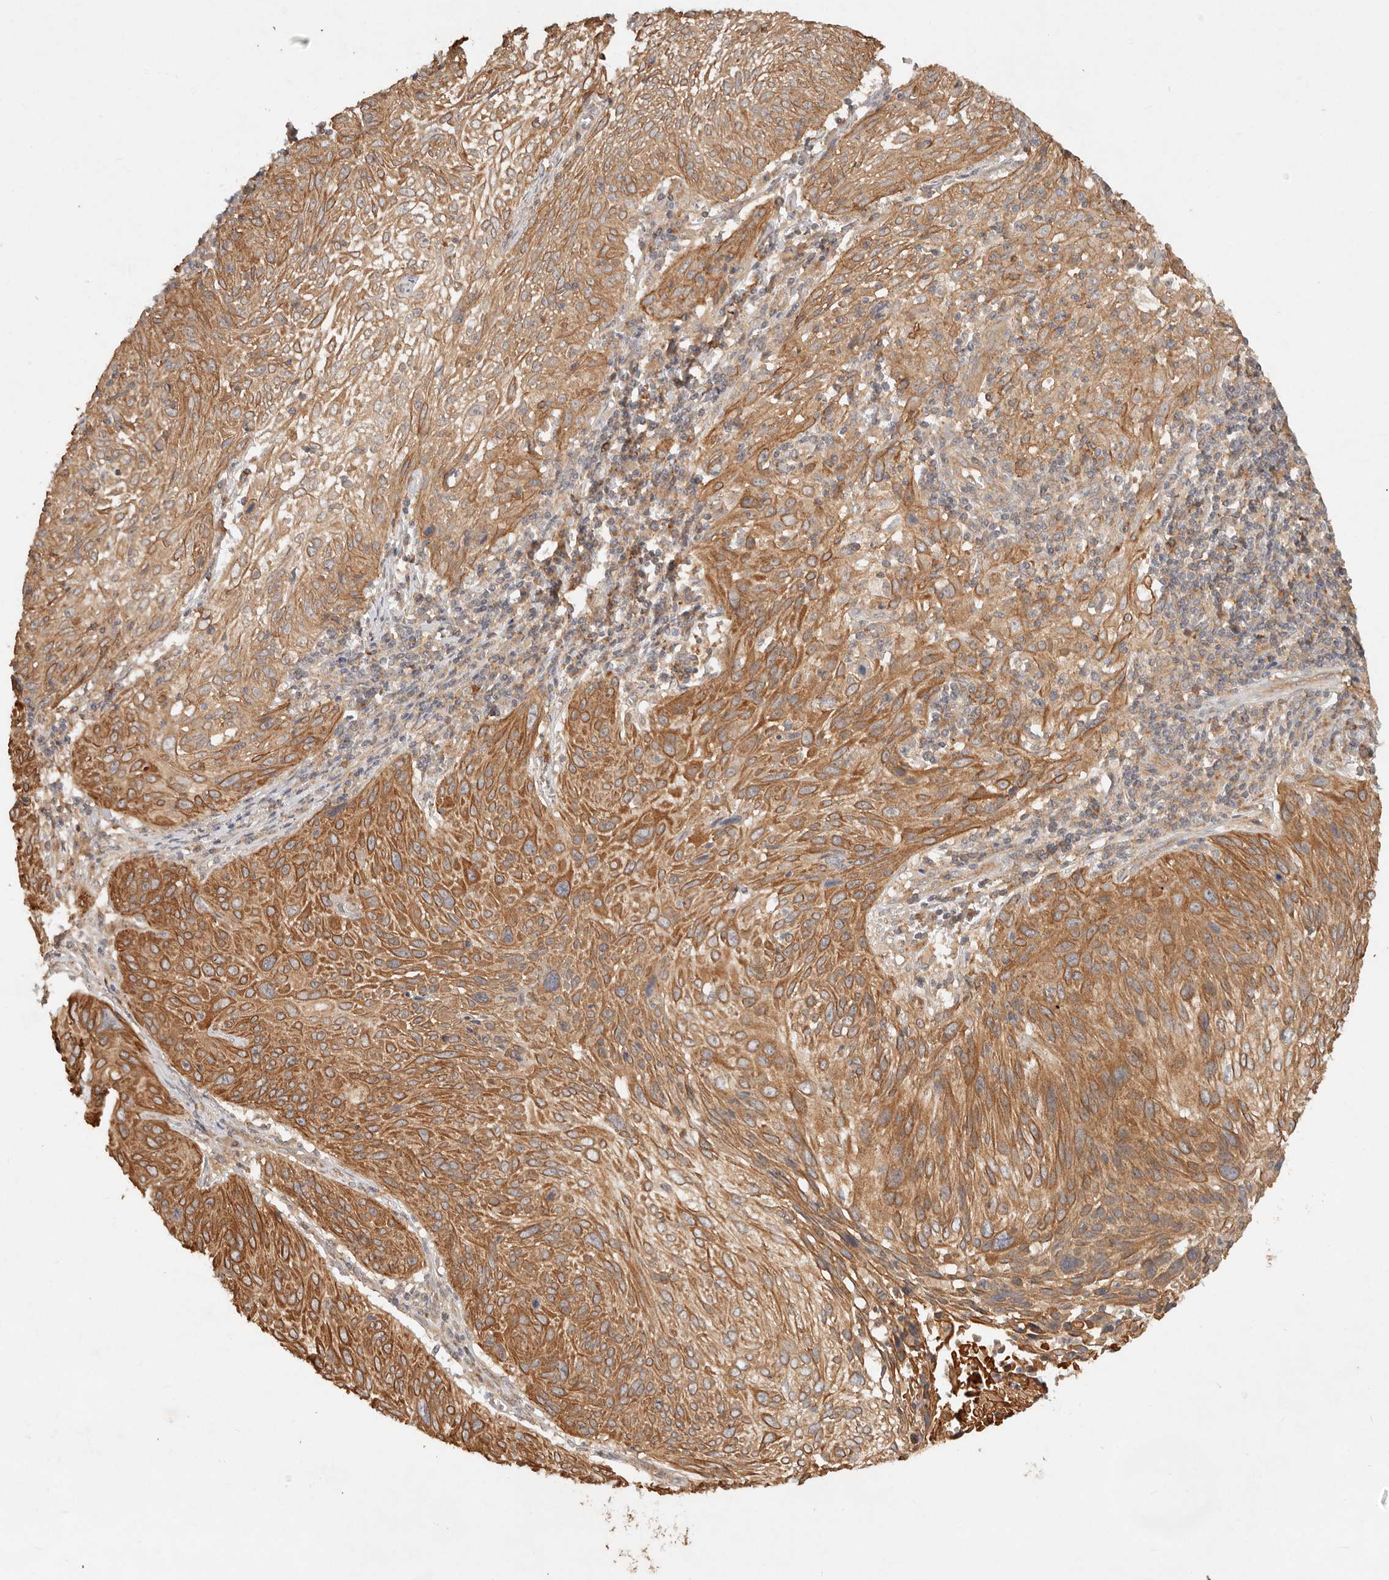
{"staining": {"intensity": "moderate", "quantity": ">75%", "location": "cytoplasmic/membranous"}, "tissue": "cervical cancer", "cell_type": "Tumor cells", "image_type": "cancer", "snomed": [{"axis": "morphology", "description": "Squamous cell carcinoma, NOS"}, {"axis": "topography", "description": "Cervix"}], "caption": "This photomicrograph displays cervical squamous cell carcinoma stained with immunohistochemistry (IHC) to label a protein in brown. The cytoplasmic/membranous of tumor cells show moderate positivity for the protein. Nuclei are counter-stained blue.", "gene": "HECTD3", "patient": {"sex": "female", "age": 51}}